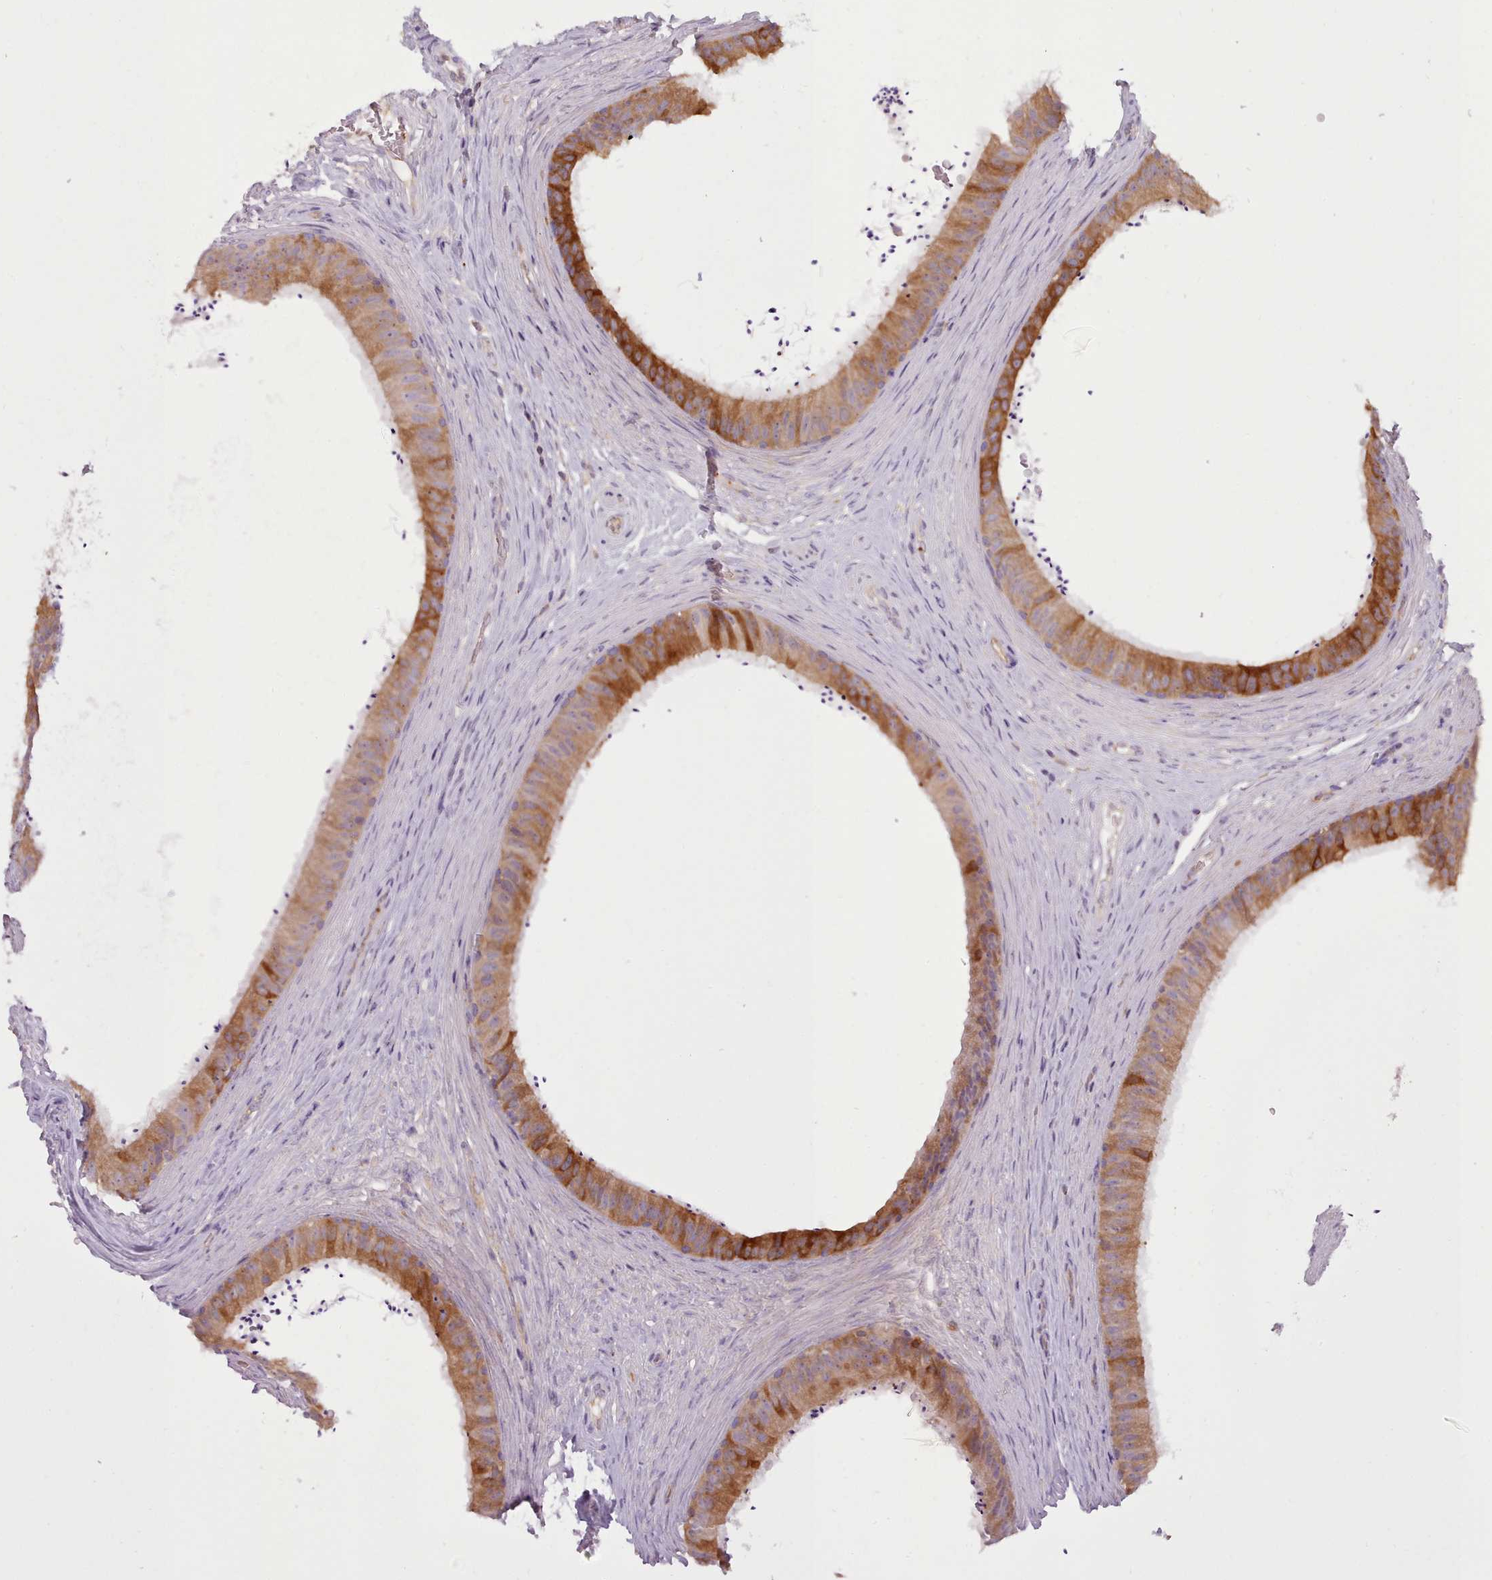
{"staining": {"intensity": "strong", "quantity": "25%-75%", "location": "cytoplasmic/membranous"}, "tissue": "epididymis", "cell_type": "Glandular cells", "image_type": "normal", "snomed": [{"axis": "morphology", "description": "Normal tissue, NOS"}, {"axis": "topography", "description": "Testis"}, {"axis": "topography", "description": "Epididymis"}], "caption": "Immunohistochemistry staining of benign epididymis, which shows high levels of strong cytoplasmic/membranous staining in about 25%-75% of glandular cells indicating strong cytoplasmic/membranous protein positivity. The staining was performed using DAB (brown) for protein detection and nuclei were counterstained in hematoxylin (blue).", "gene": "NDST2", "patient": {"sex": "male", "age": 41}}